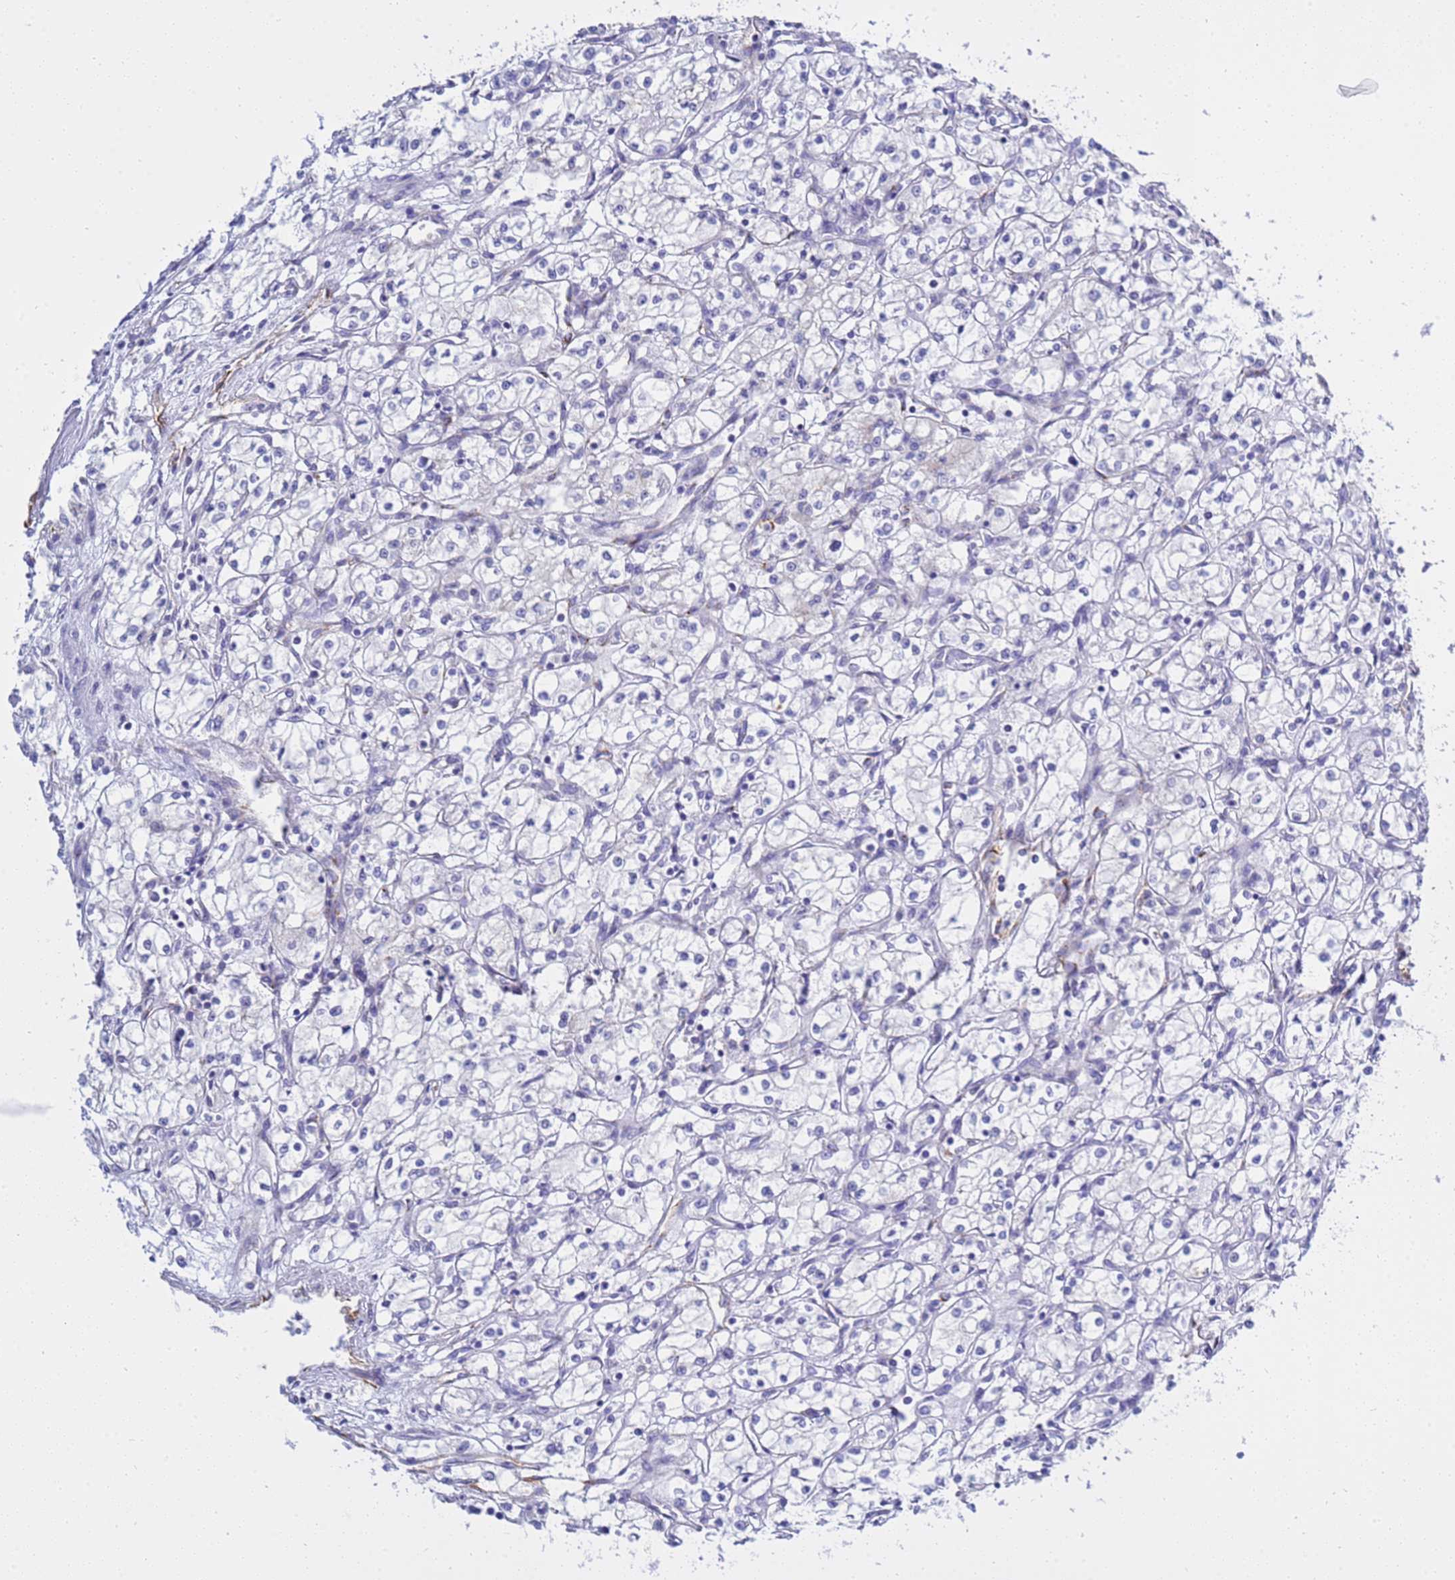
{"staining": {"intensity": "negative", "quantity": "none", "location": "none"}, "tissue": "renal cancer", "cell_type": "Tumor cells", "image_type": "cancer", "snomed": [{"axis": "morphology", "description": "Adenocarcinoma, NOS"}, {"axis": "topography", "description": "Kidney"}], "caption": "This is an immunohistochemistry photomicrograph of renal cancer (adenocarcinoma). There is no expression in tumor cells.", "gene": "ANAPC1", "patient": {"sex": "male", "age": 59}}